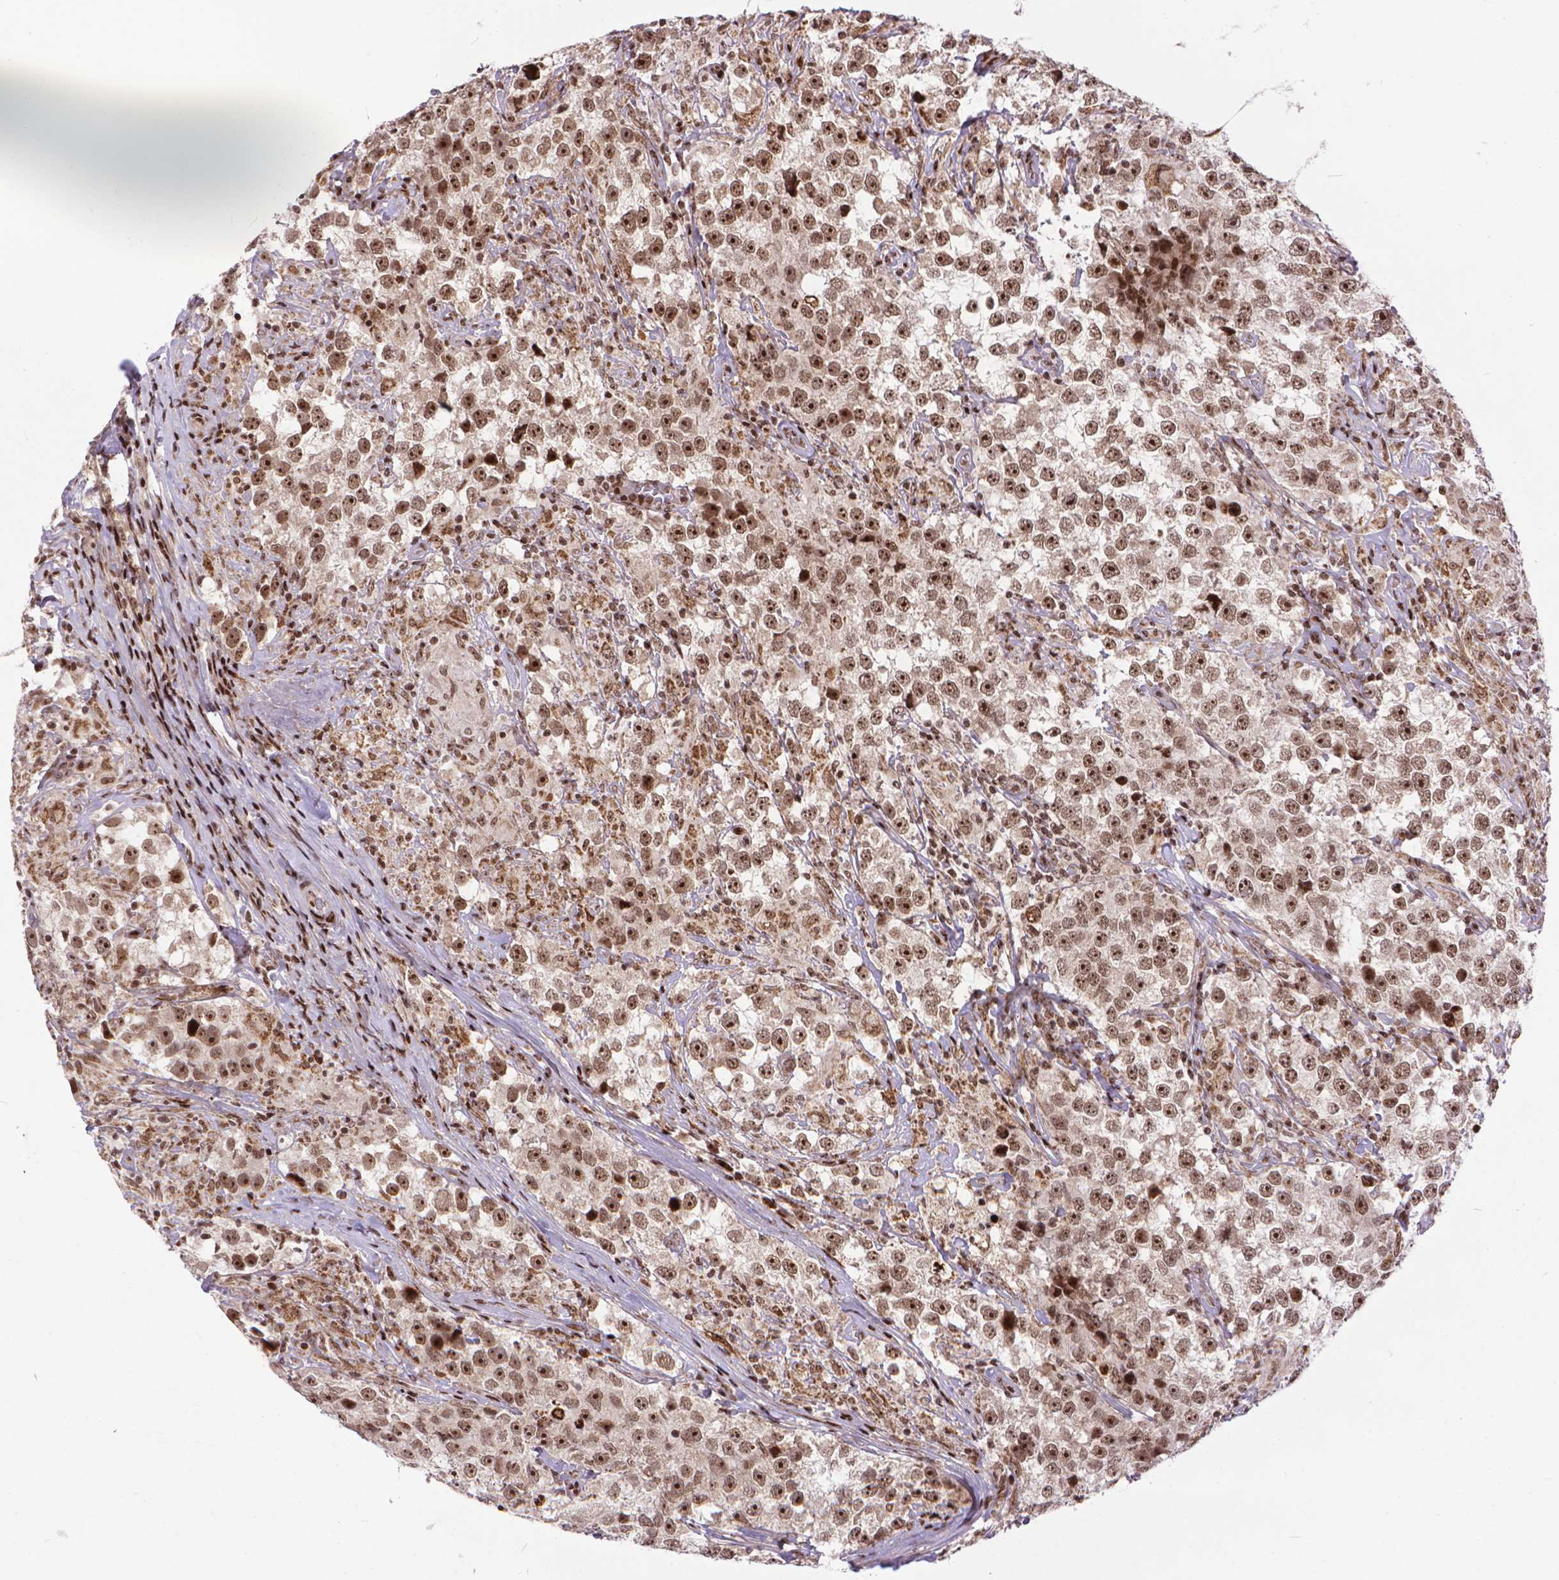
{"staining": {"intensity": "moderate", "quantity": ">75%", "location": "nuclear"}, "tissue": "testis cancer", "cell_type": "Tumor cells", "image_type": "cancer", "snomed": [{"axis": "morphology", "description": "Seminoma, NOS"}, {"axis": "topography", "description": "Testis"}], "caption": "Immunohistochemical staining of human seminoma (testis) displays medium levels of moderate nuclear positivity in about >75% of tumor cells. (DAB (3,3'-diaminobenzidine) = brown stain, brightfield microscopy at high magnification).", "gene": "AMER1", "patient": {"sex": "male", "age": 46}}